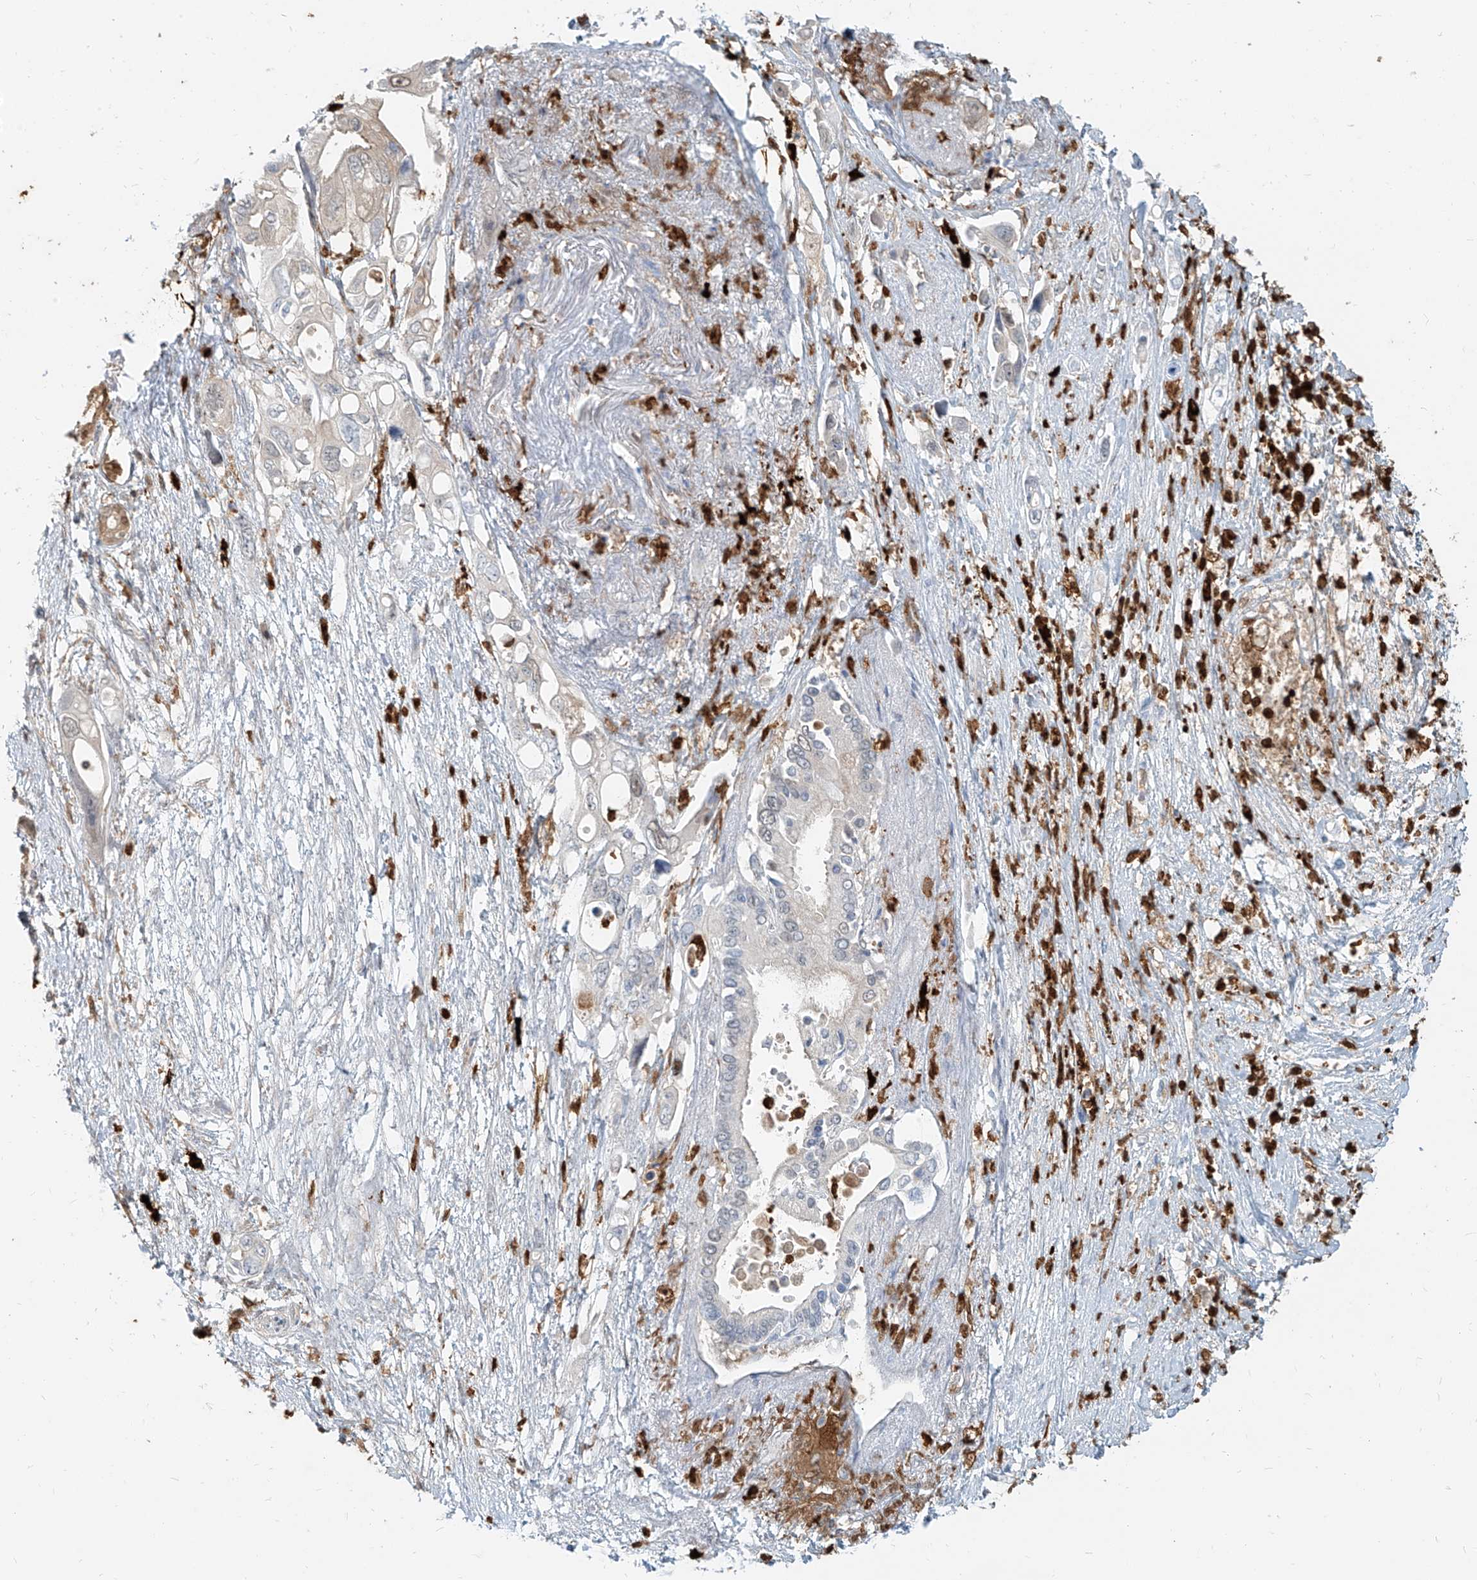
{"staining": {"intensity": "weak", "quantity": "25%-75%", "location": "cytoplasmic/membranous,nuclear"}, "tissue": "pancreatic cancer", "cell_type": "Tumor cells", "image_type": "cancer", "snomed": [{"axis": "morphology", "description": "Adenocarcinoma, NOS"}, {"axis": "topography", "description": "Pancreas"}], "caption": "A brown stain shows weak cytoplasmic/membranous and nuclear expression of a protein in human adenocarcinoma (pancreatic) tumor cells.", "gene": "PGD", "patient": {"sex": "male", "age": 66}}